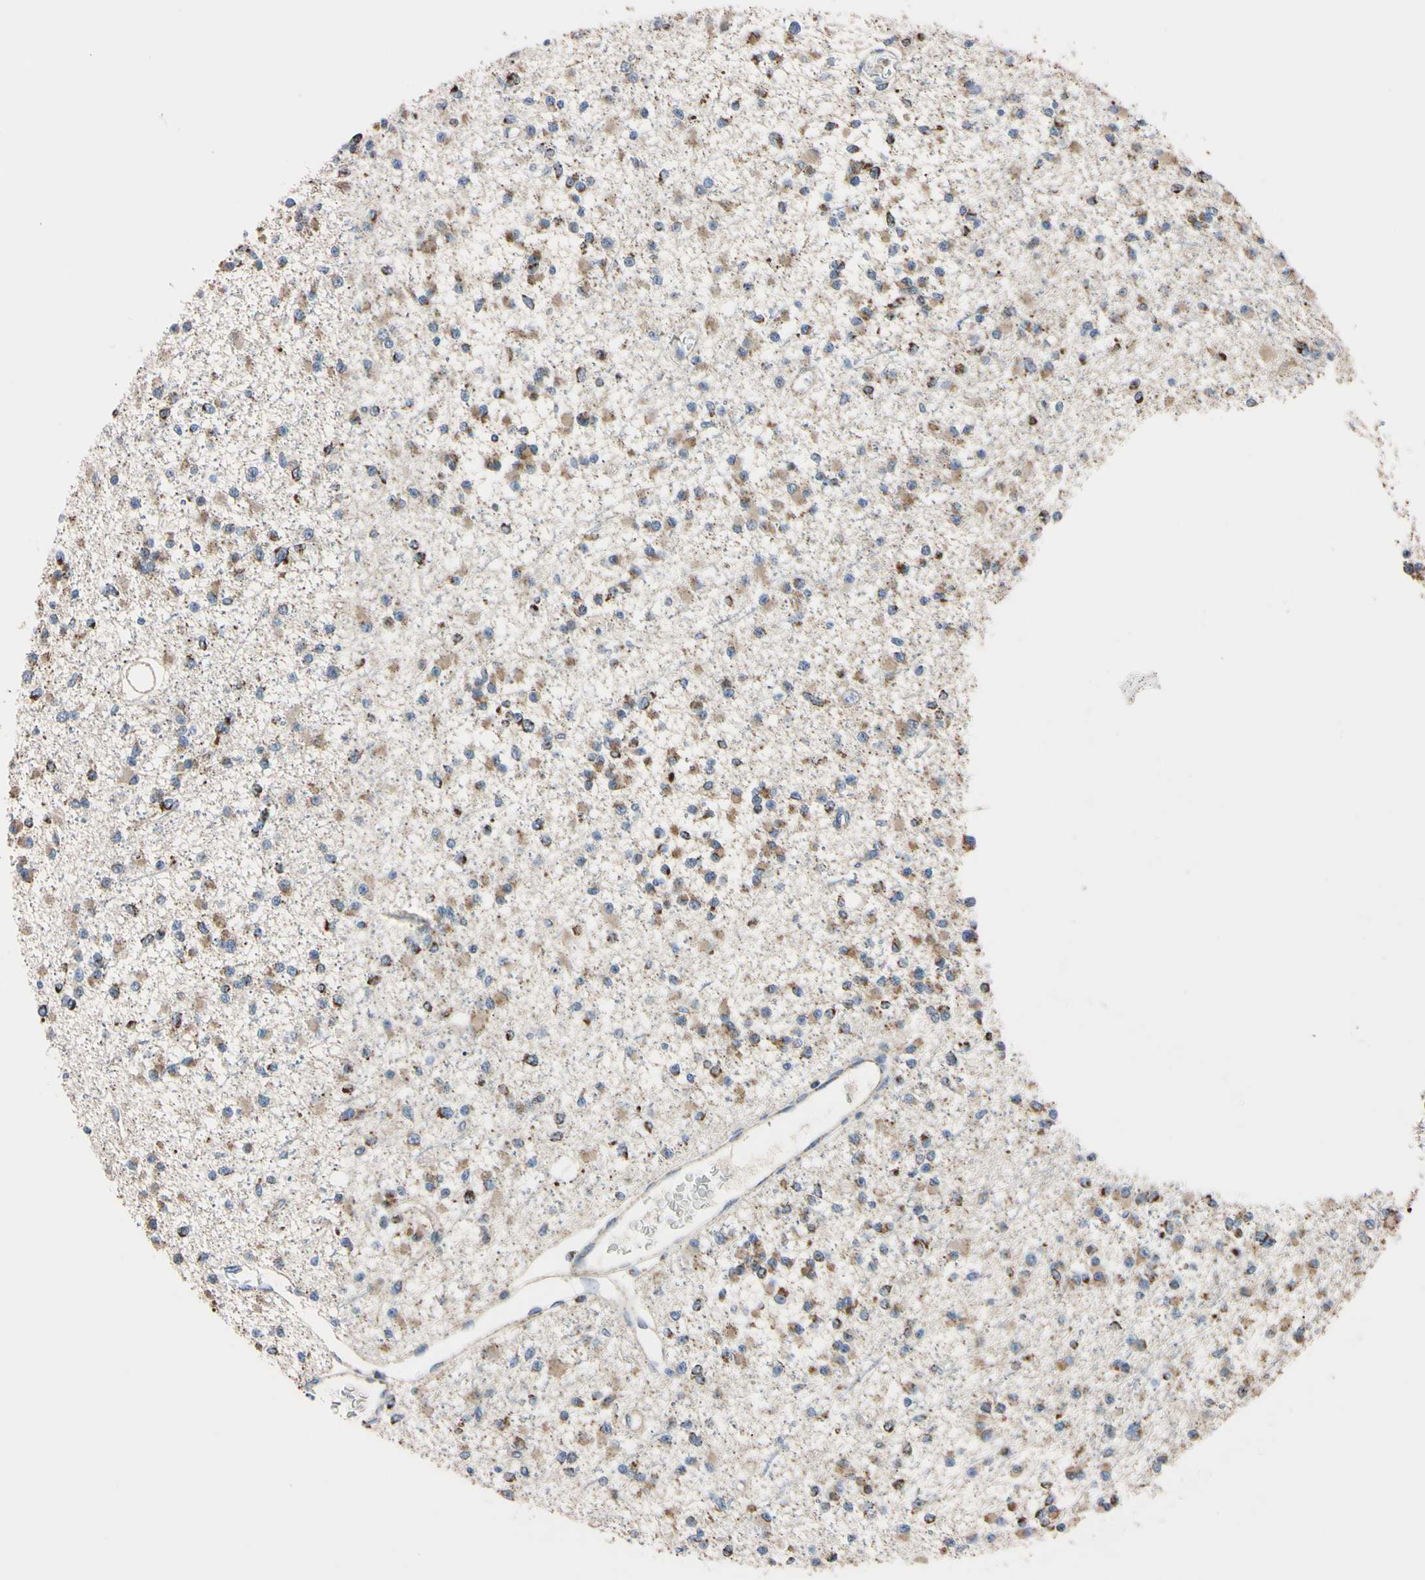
{"staining": {"intensity": "moderate", "quantity": "25%-75%", "location": "cytoplasmic/membranous"}, "tissue": "glioma", "cell_type": "Tumor cells", "image_type": "cancer", "snomed": [{"axis": "morphology", "description": "Glioma, malignant, Low grade"}, {"axis": "topography", "description": "Brain"}], "caption": "Protein analysis of malignant glioma (low-grade) tissue exhibits moderate cytoplasmic/membranous positivity in approximately 25%-75% of tumor cells. (brown staining indicates protein expression, while blue staining denotes nuclei).", "gene": "CLPP", "patient": {"sex": "female", "age": 22}}